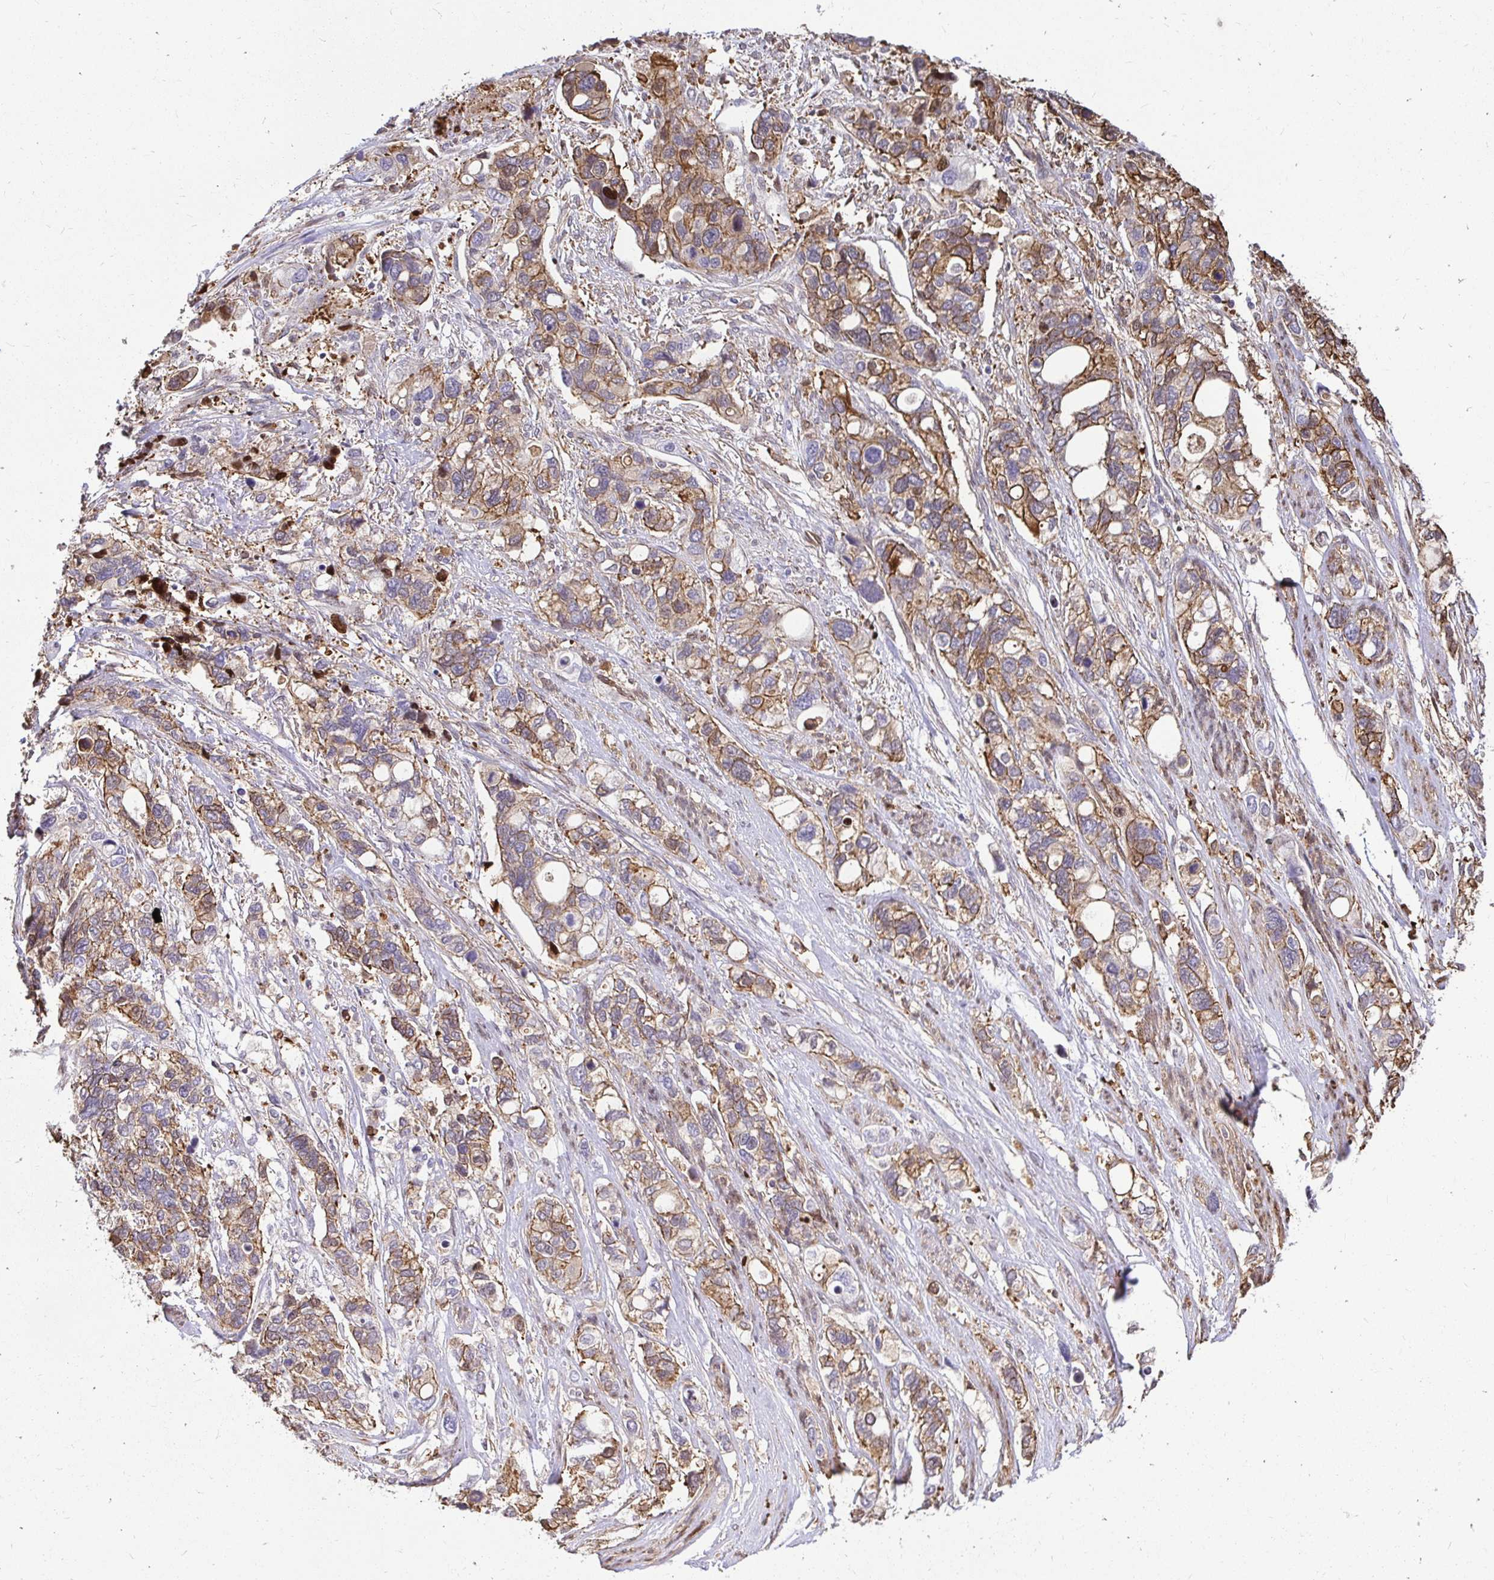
{"staining": {"intensity": "moderate", "quantity": "25%-75%", "location": "cytoplasmic/membranous"}, "tissue": "stomach cancer", "cell_type": "Tumor cells", "image_type": "cancer", "snomed": [{"axis": "morphology", "description": "Adenocarcinoma, NOS"}, {"axis": "topography", "description": "Stomach, upper"}], "caption": "Human stomach adenocarcinoma stained with a brown dye demonstrates moderate cytoplasmic/membranous positive expression in approximately 25%-75% of tumor cells.", "gene": "GSN", "patient": {"sex": "female", "age": 81}}